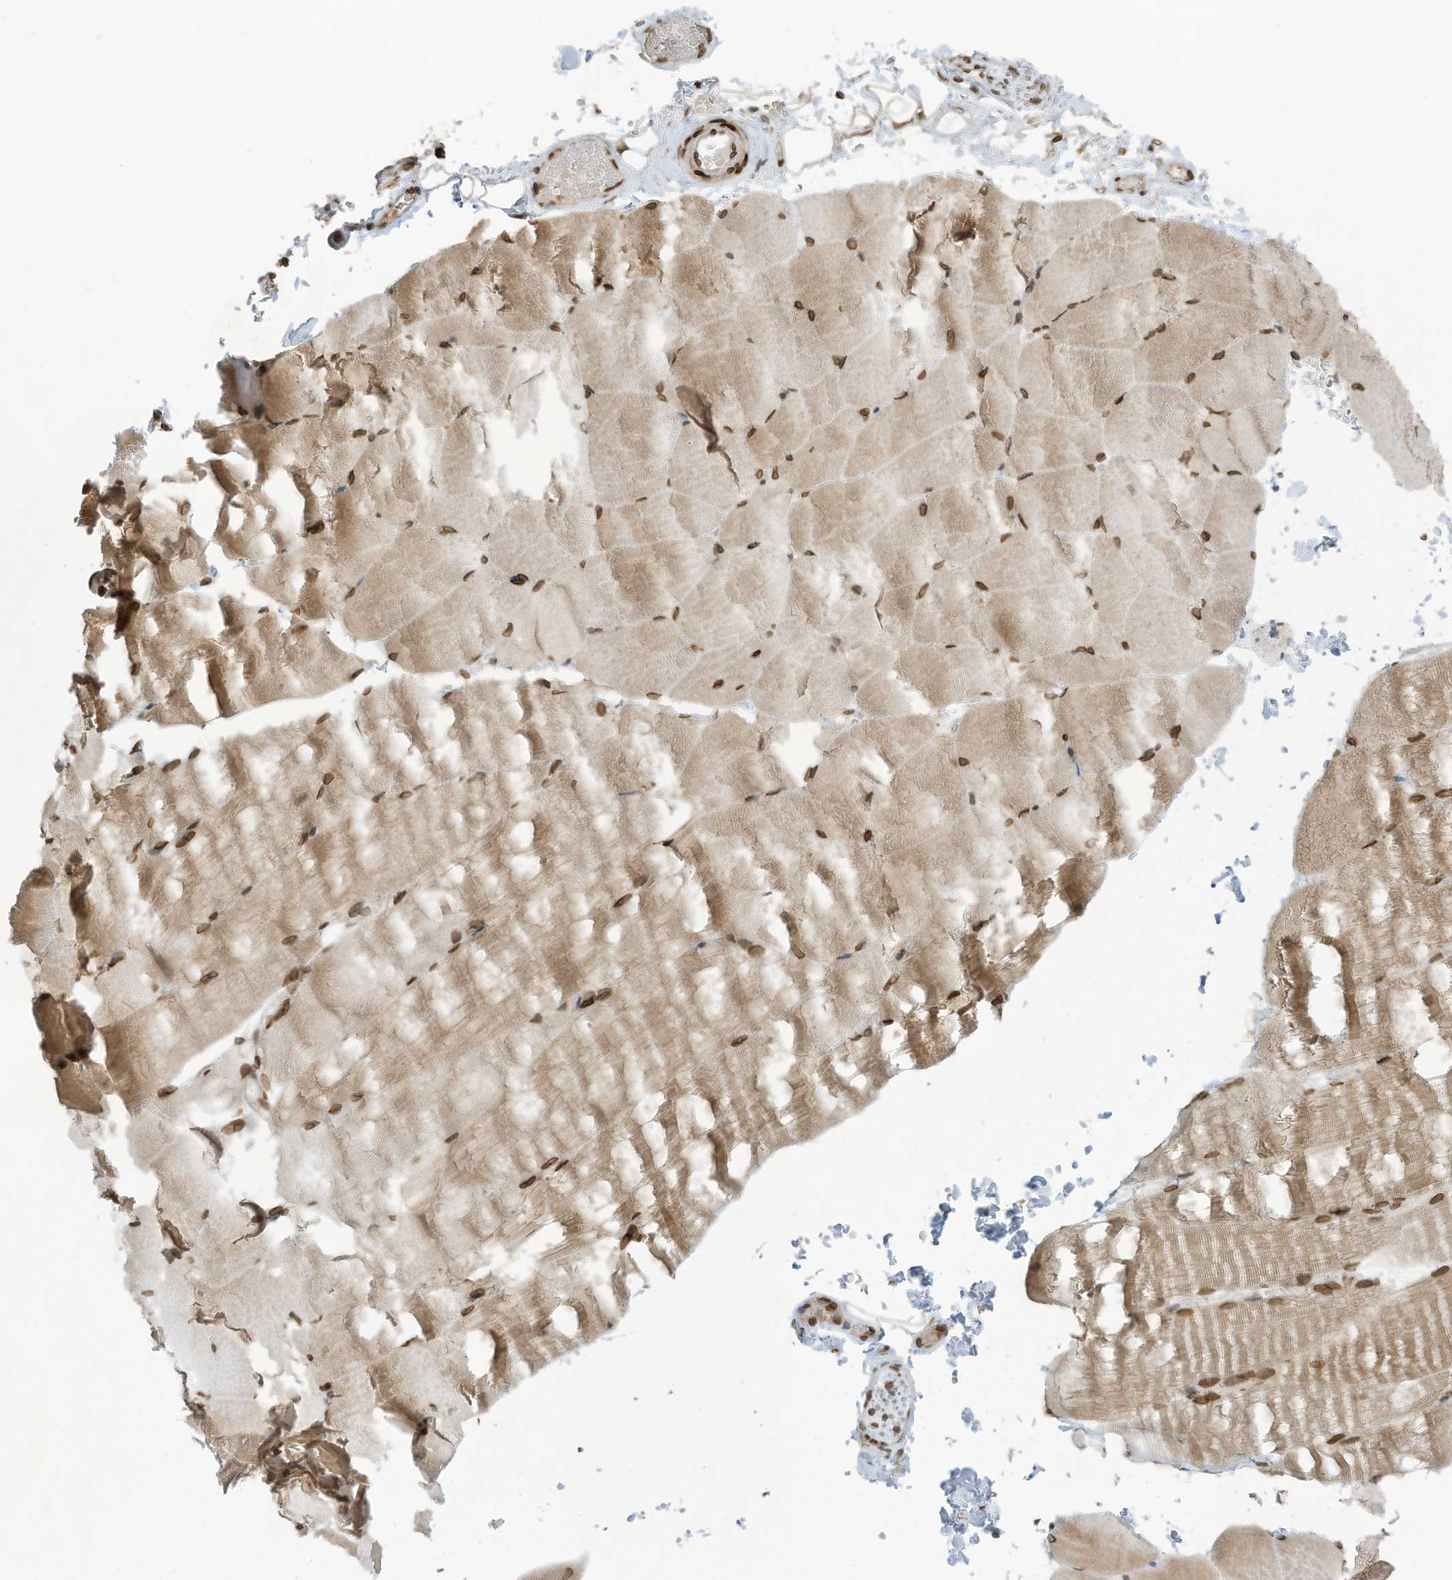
{"staining": {"intensity": "moderate", "quantity": ">75%", "location": "cytoplasmic/membranous,nuclear"}, "tissue": "skeletal muscle", "cell_type": "Myocytes", "image_type": "normal", "snomed": [{"axis": "morphology", "description": "Normal tissue, NOS"}, {"axis": "topography", "description": "Skeletal muscle"}, {"axis": "topography", "description": "Parathyroid gland"}], "caption": "The immunohistochemical stain labels moderate cytoplasmic/membranous,nuclear staining in myocytes of benign skeletal muscle. (Brightfield microscopy of DAB IHC at high magnification).", "gene": "RABL3", "patient": {"sex": "female", "age": 37}}